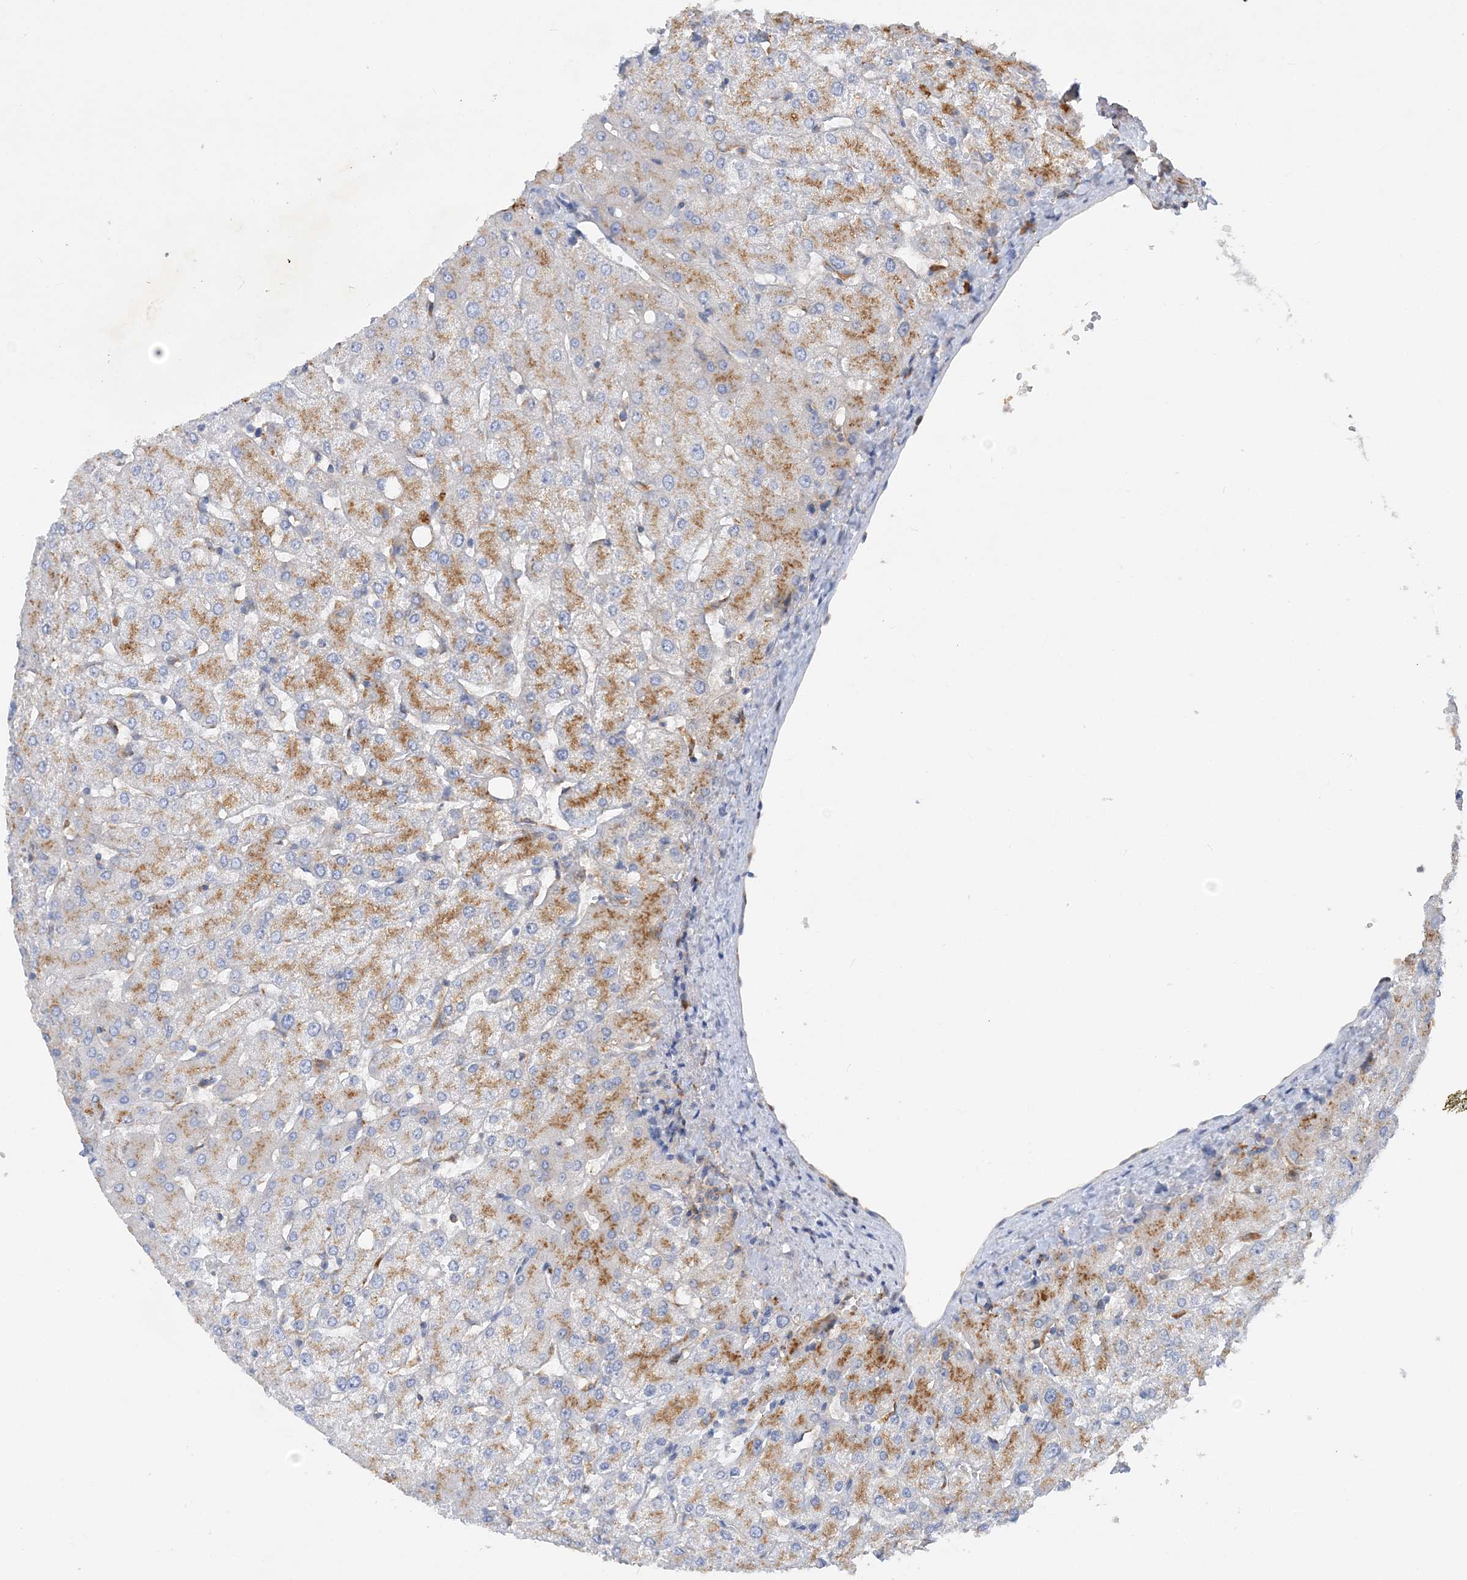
{"staining": {"intensity": "negative", "quantity": "none", "location": "none"}, "tissue": "liver", "cell_type": "Cholangiocytes", "image_type": "normal", "snomed": [{"axis": "morphology", "description": "Normal tissue, NOS"}, {"axis": "topography", "description": "Liver"}], "caption": "Immunohistochemical staining of normal liver demonstrates no significant staining in cholangiocytes. The staining was performed using DAB to visualize the protein expression in brown, while the nuclei were stained in blue with hematoxylin (Magnification: 20x).", "gene": "GRINA", "patient": {"sex": "female", "age": 54}}